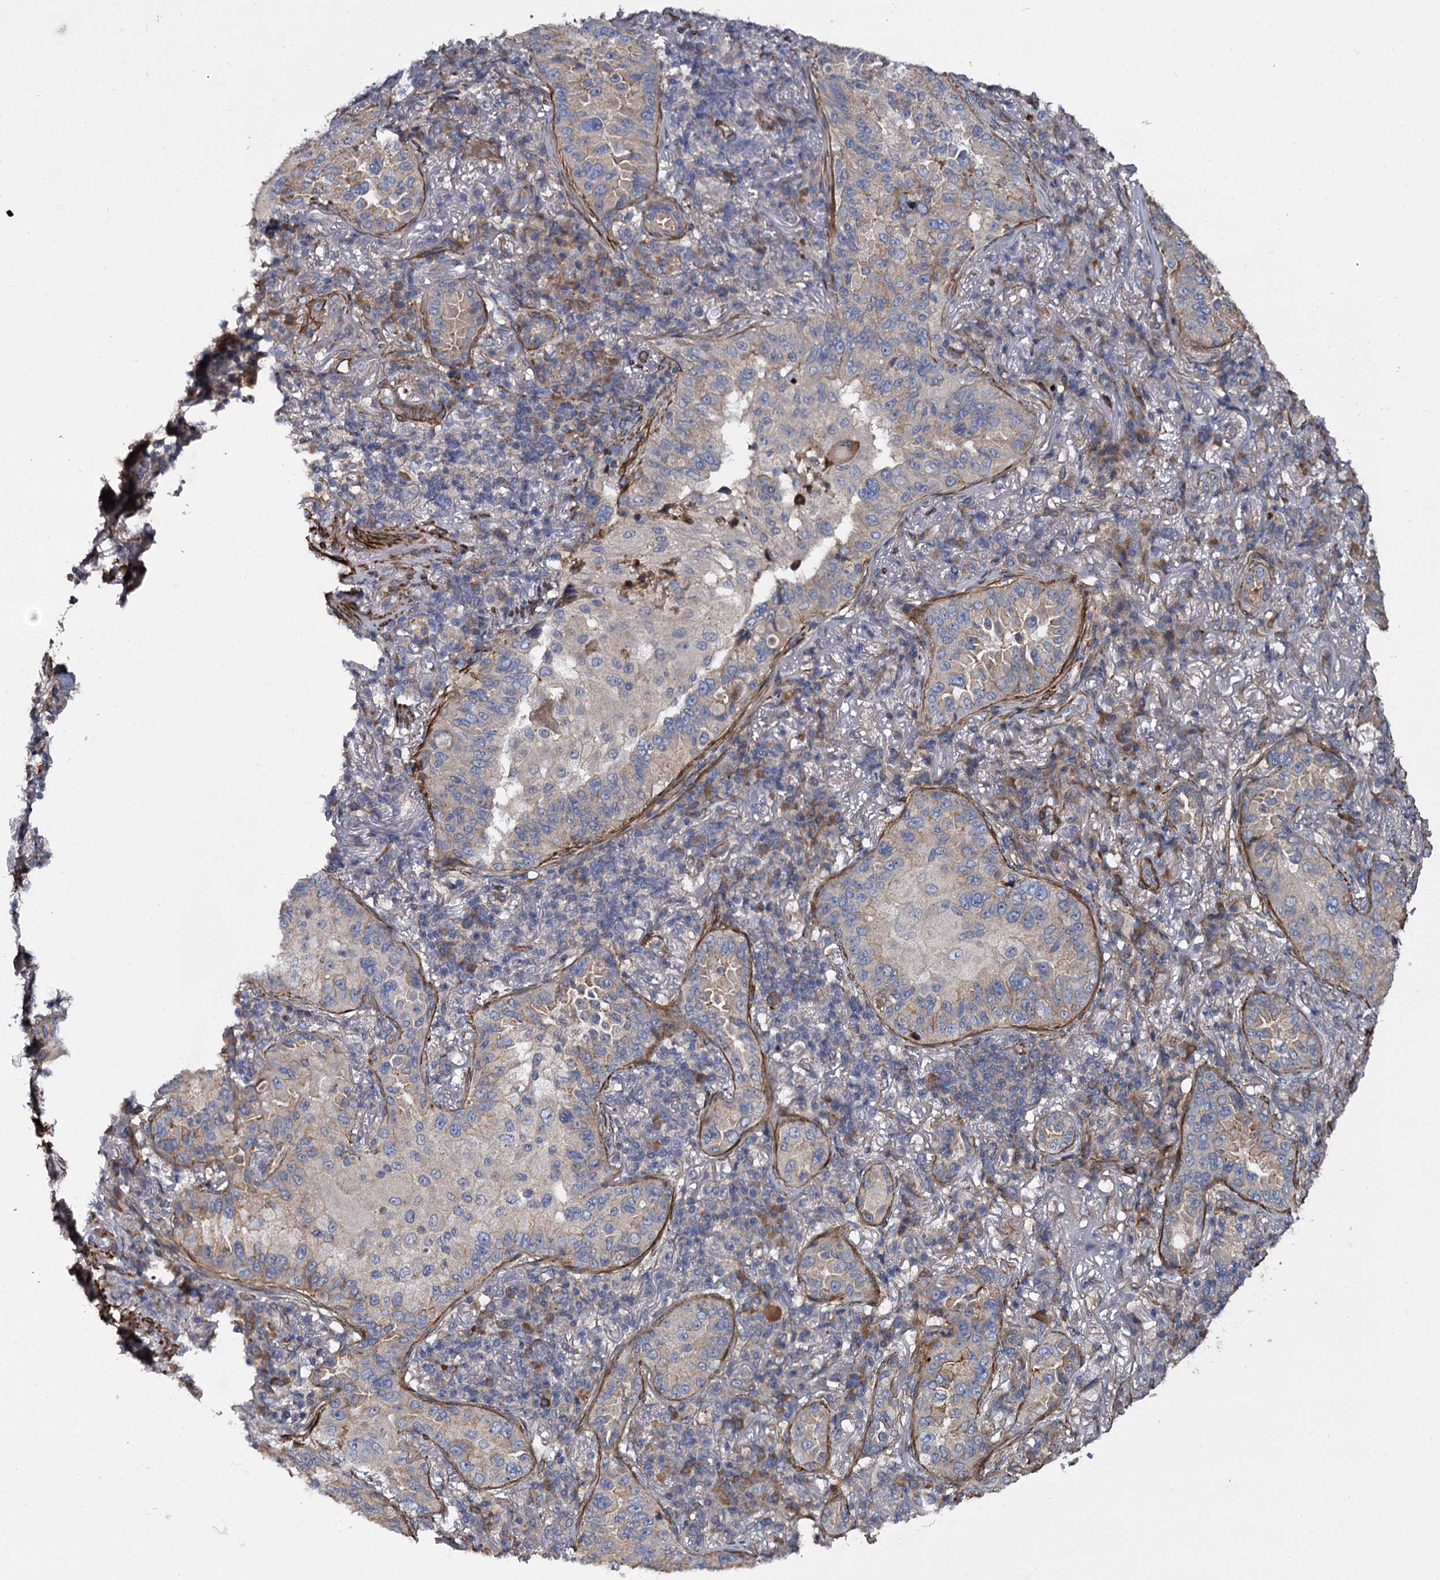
{"staining": {"intensity": "weak", "quantity": "25%-75%", "location": "cytoplasmic/membranous"}, "tissue": "lung cancer", "cell_type": "Tumor cells", "image_type": "cancer", "snomed": [{"axis": "morphology", "description": "Adenocarcinoma, NOS"}, {"axis": "topography", "description": "Lung"}], "caption": "DAB immunohistochemical staining of human lung adenocarcinoma displays weak cytoplasmic/membranous protein staining in approximately 25%-75% of tumor cells.", "gene": "ISM2", "patient": {"sex": "female", "age": 69}}